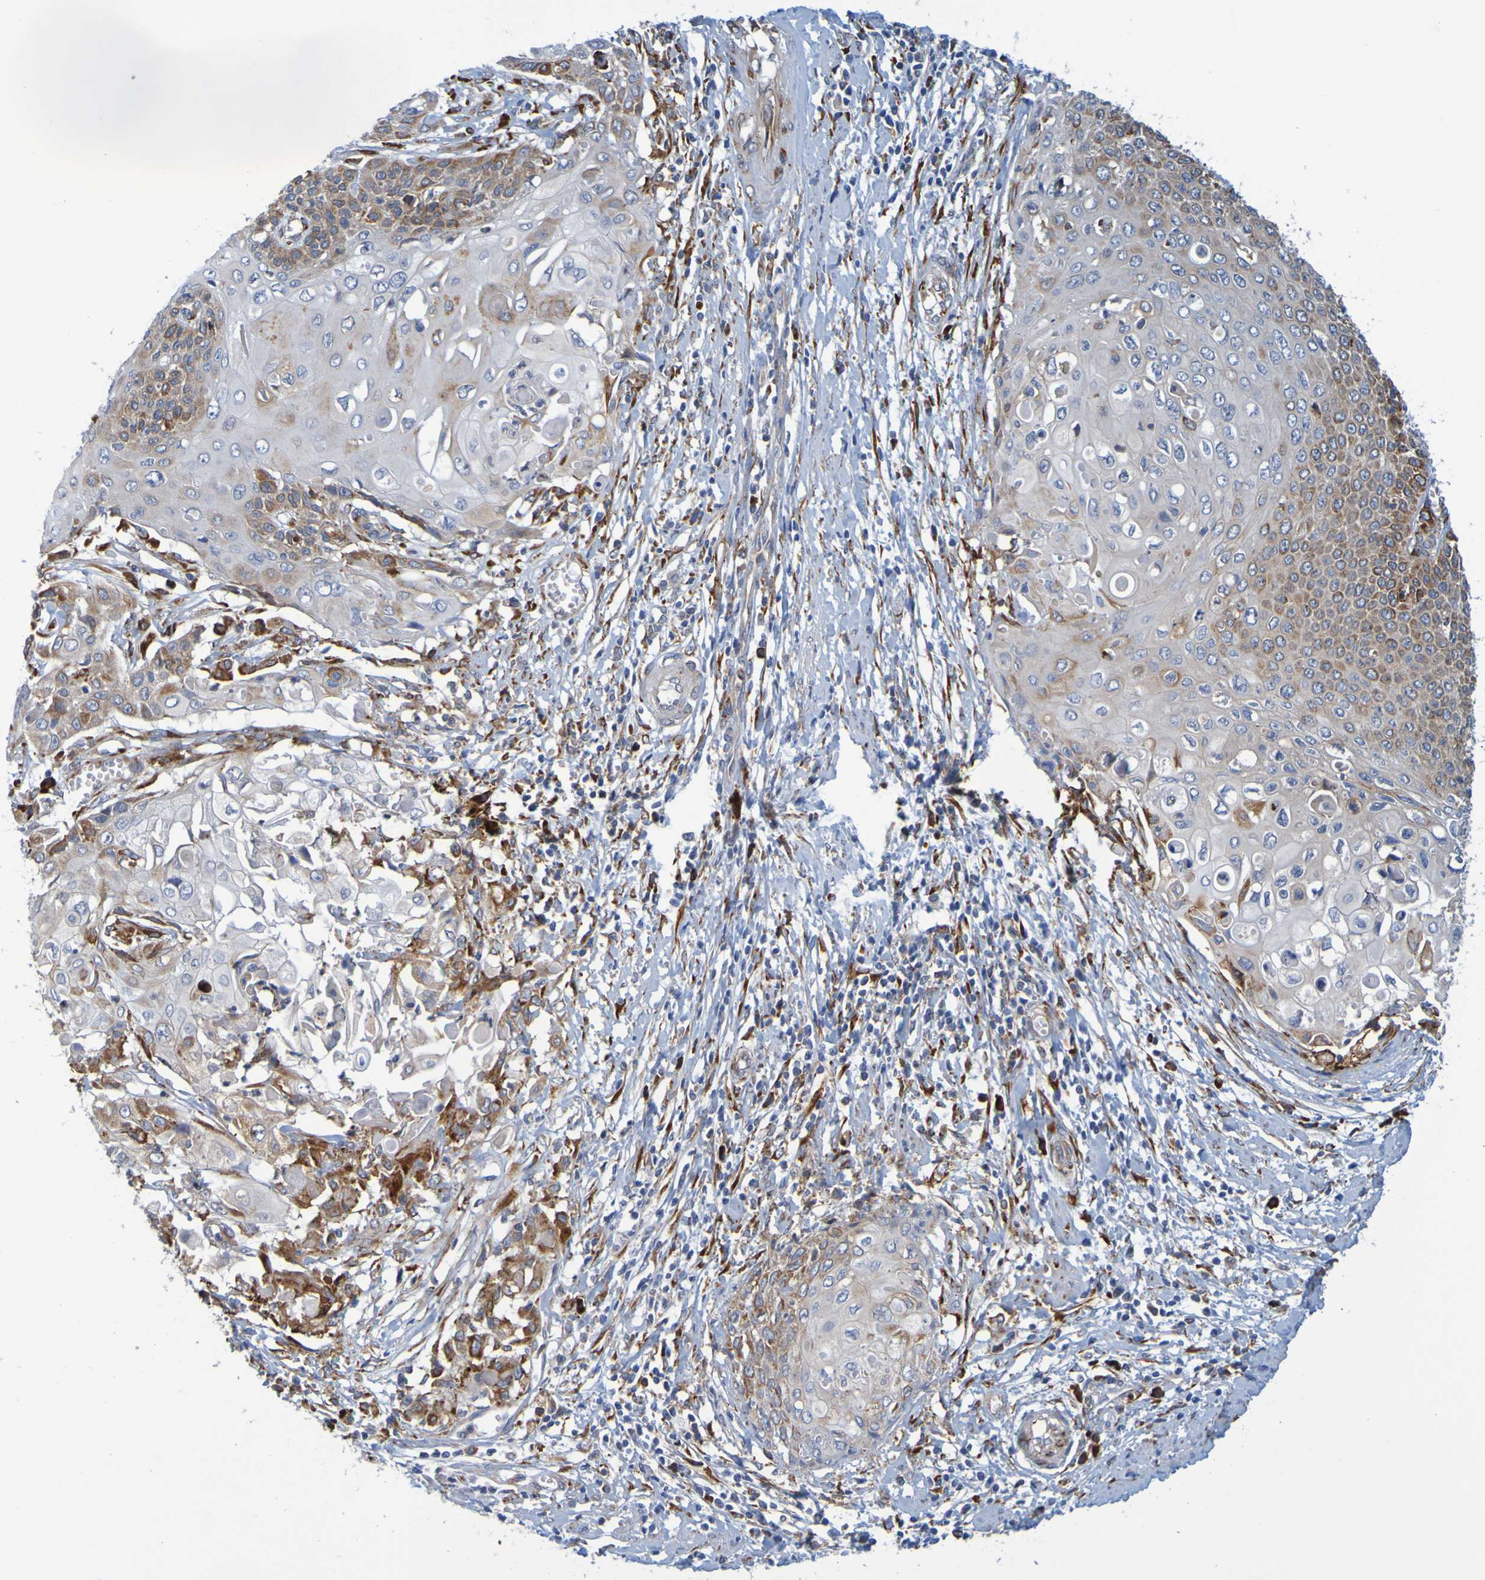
{"staining": {"intensity": "moderate", "quantity": "25%-75%", "location": "cytoplasmic/membranous"}, "tissue": "cervical cancer", "cell_type": "Tumor cells", "image_type": "cancer", "snomed": [{"axis": "morphology", "description": "Squamous cell carcinoma, NOS"}, {"axis": "topography", "description": "Cervix"}], "caption": "A medium amount of moderate cytoplasmic/membranous expression is seen in about 25%-75% of tumor cells in cervical cancer tissue. Nuclei are stained in blue.", "gene": "SIL1", "patient": {"sex": "female", "age": 39}}